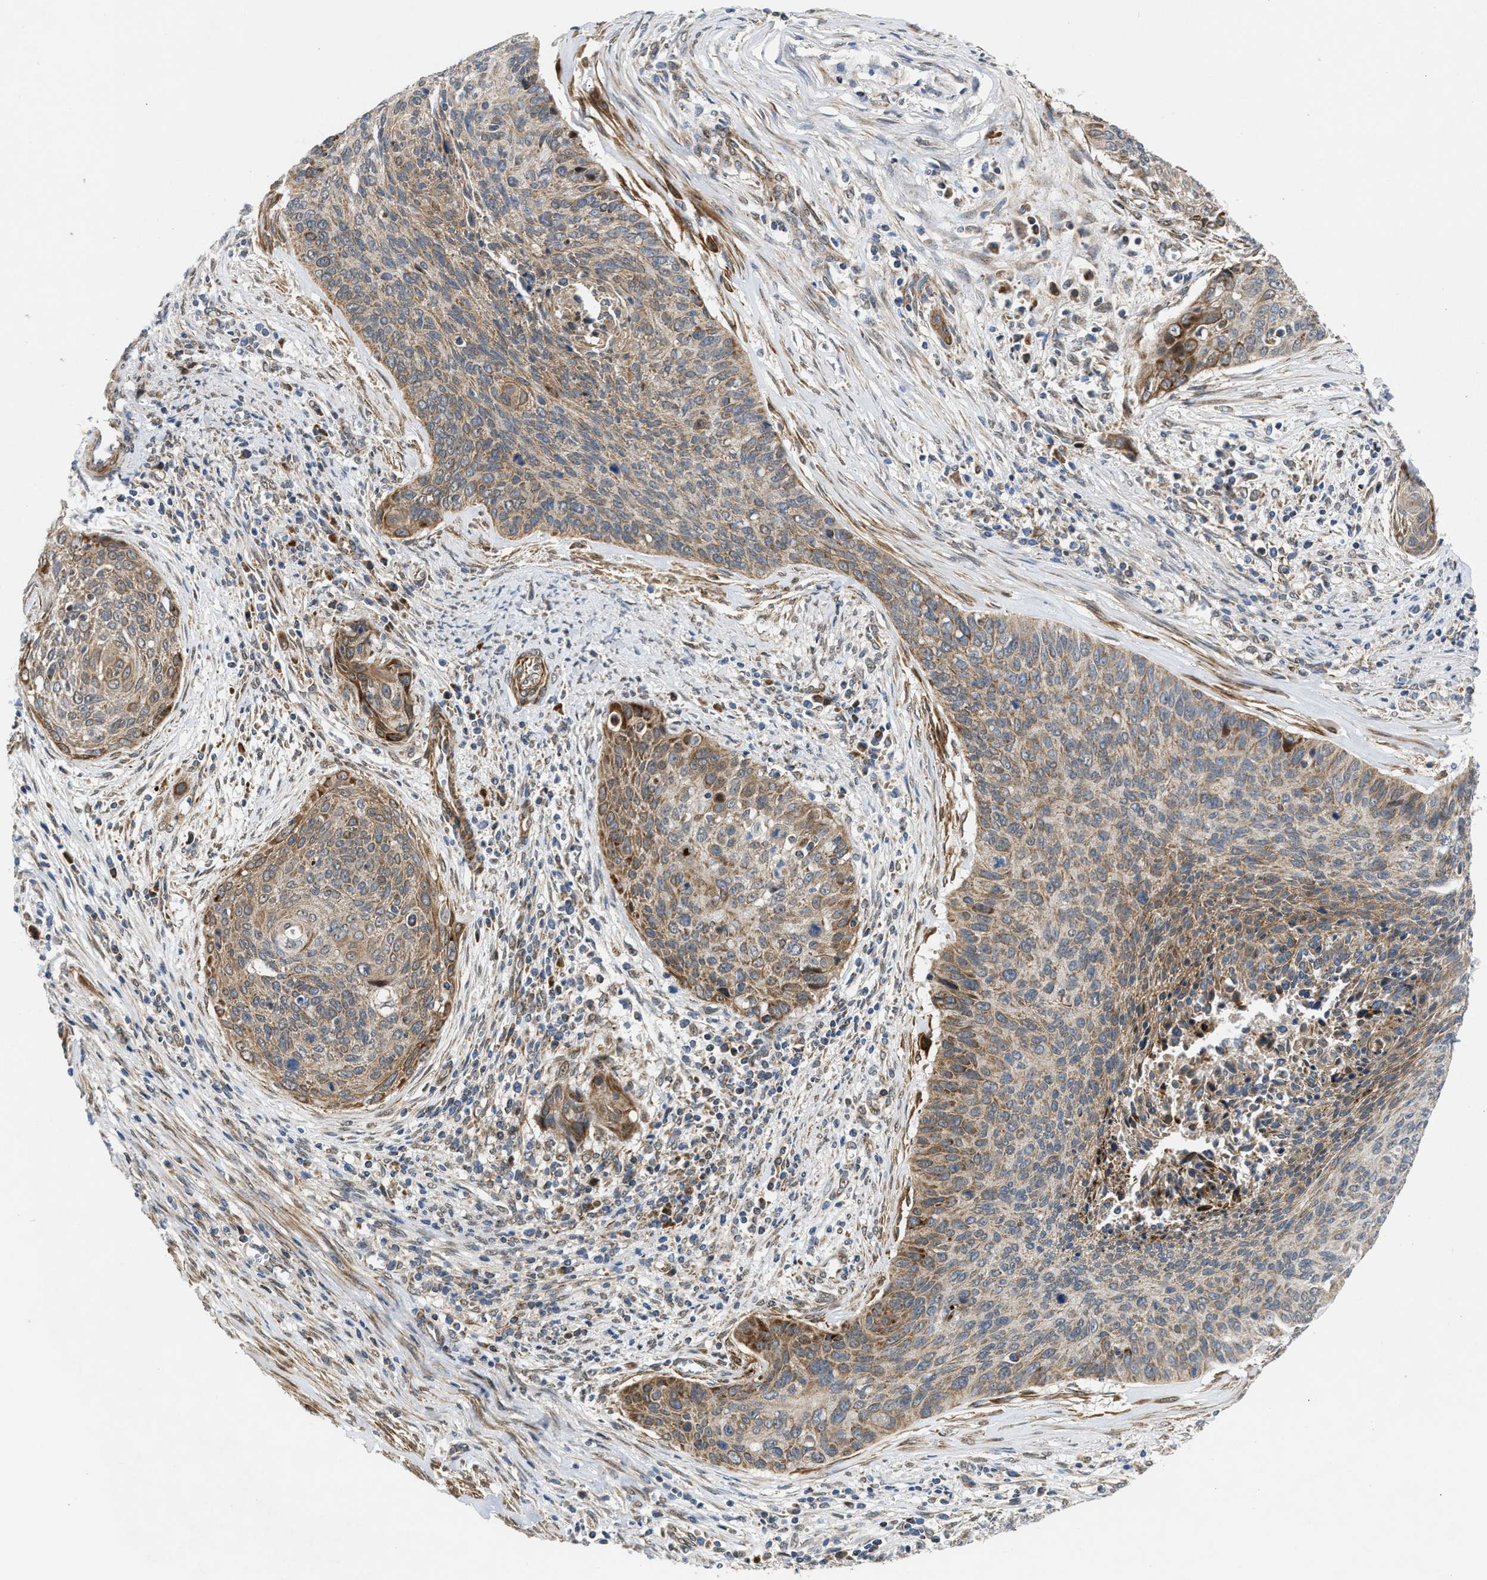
{"staining": {"intensity": "weak", "quantity": ">75%", "location": "cytoplasmic/membranous"}, "tissue": "cervical cancer", "cell_type": "Tumor cells", "image_type": "cancer", "snomed": [{"axis": "morphology", "description": "Squamous cell carcinoma, NOS"}, {"axis": "topography", "description": "Cervix"}], "caption": "DAB immunohistochemical staining of cervical squamous cell carcinoma exhibits weak cytoplasmic/membranous protein staining in about >75% of tumor cells. Using DAB (brown) and hematoxylin (blue) stains, captured at high magnification using brightfield microscopy.", "gene": "TACO1", "patient": {"sex": "female", "age": 55}}